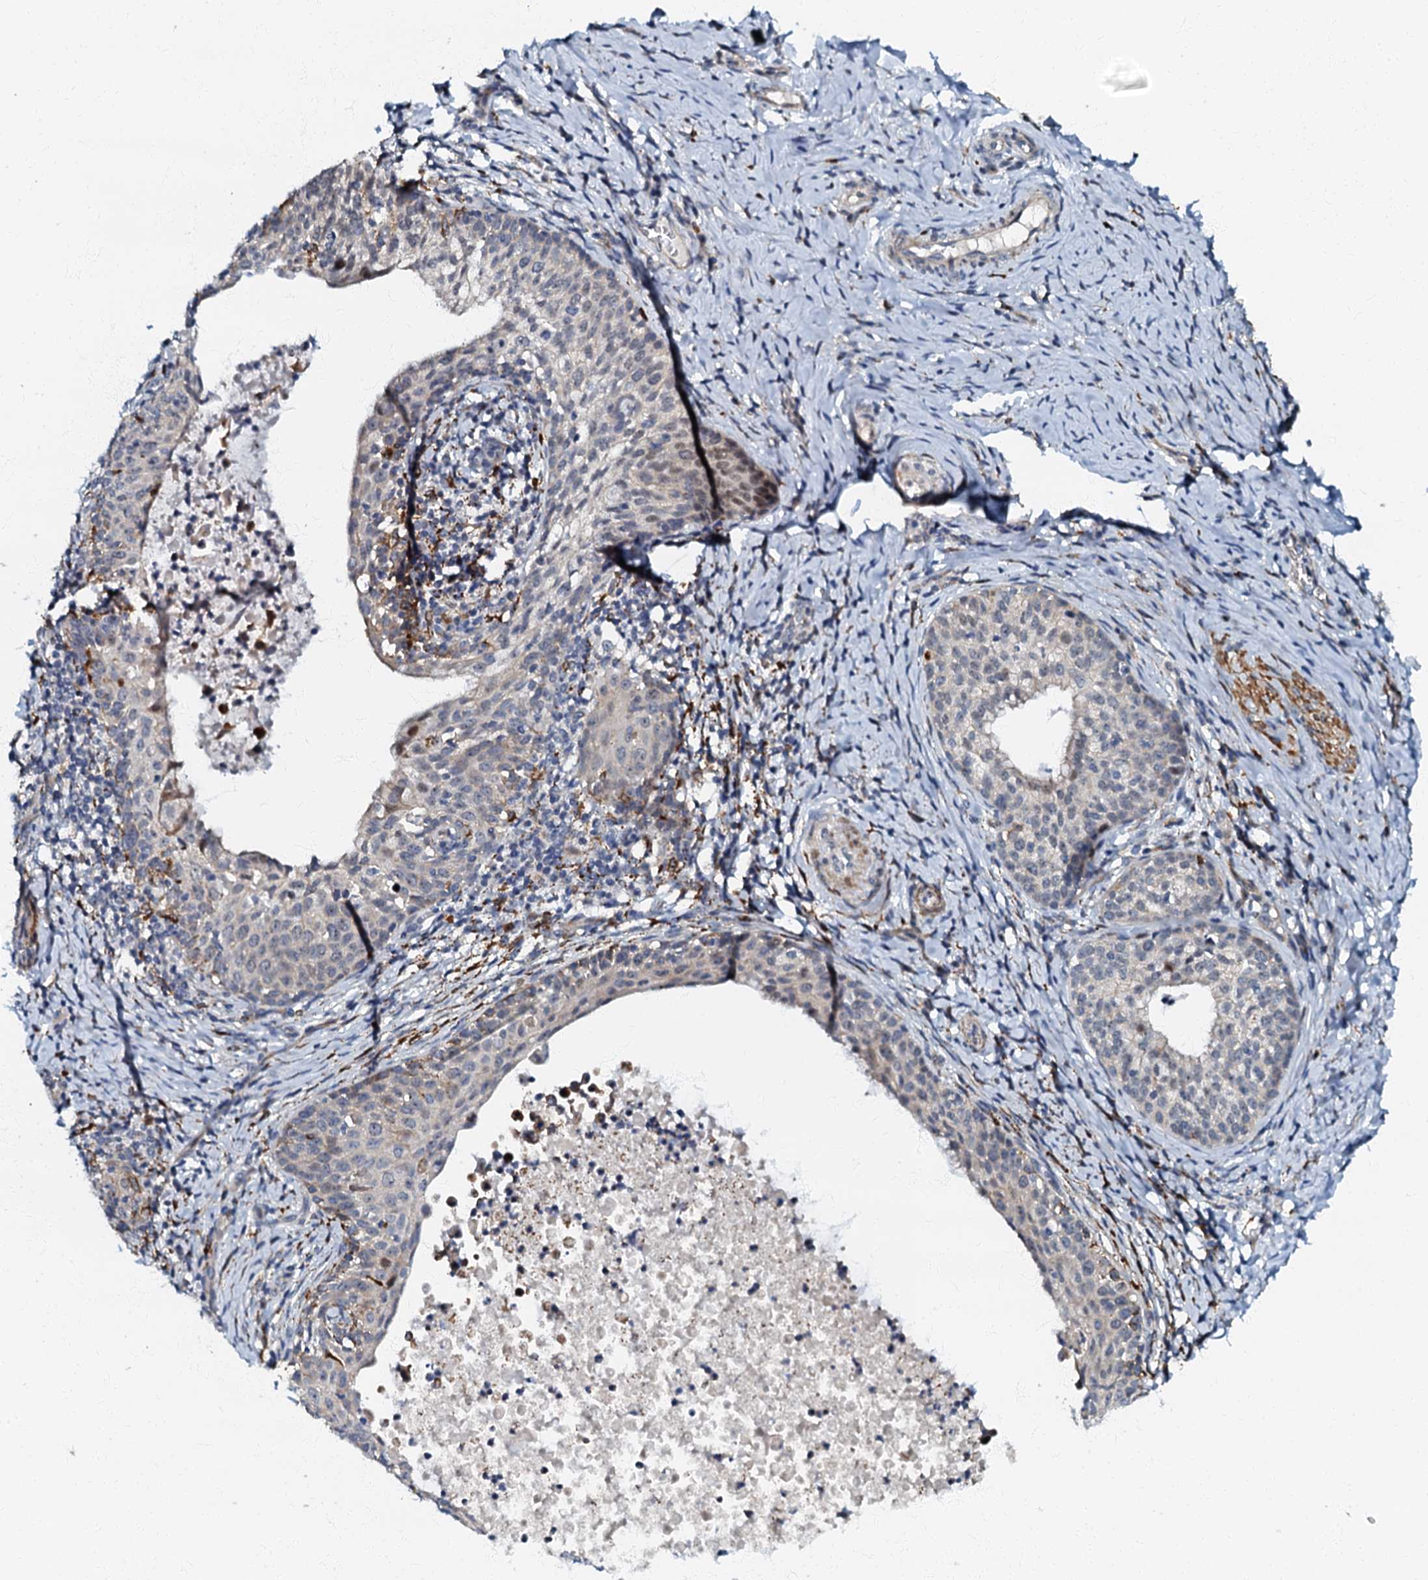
{"staining": {"intensity": "weak", "quantity": "<25%", "location": "cytoplasmic/membranous"}, "tissue": "cervical cancer", "cell_type": "Tumor cells", "image_type": "cancer", "snomed": [{"axis": "morphology", "description": "Squamous cell carcinoma, NOS"}, {"axis": "topography", "description": "Cervix"}], "caption": "A high-resolution photomicrograph shows immunohistochemistry (IHC) staining of cervical squamous cell carcinoma, which displays no significant positivity in tumor cells.", "gene": "OLAH", "patient": {"sex": "female", "age": 52}}